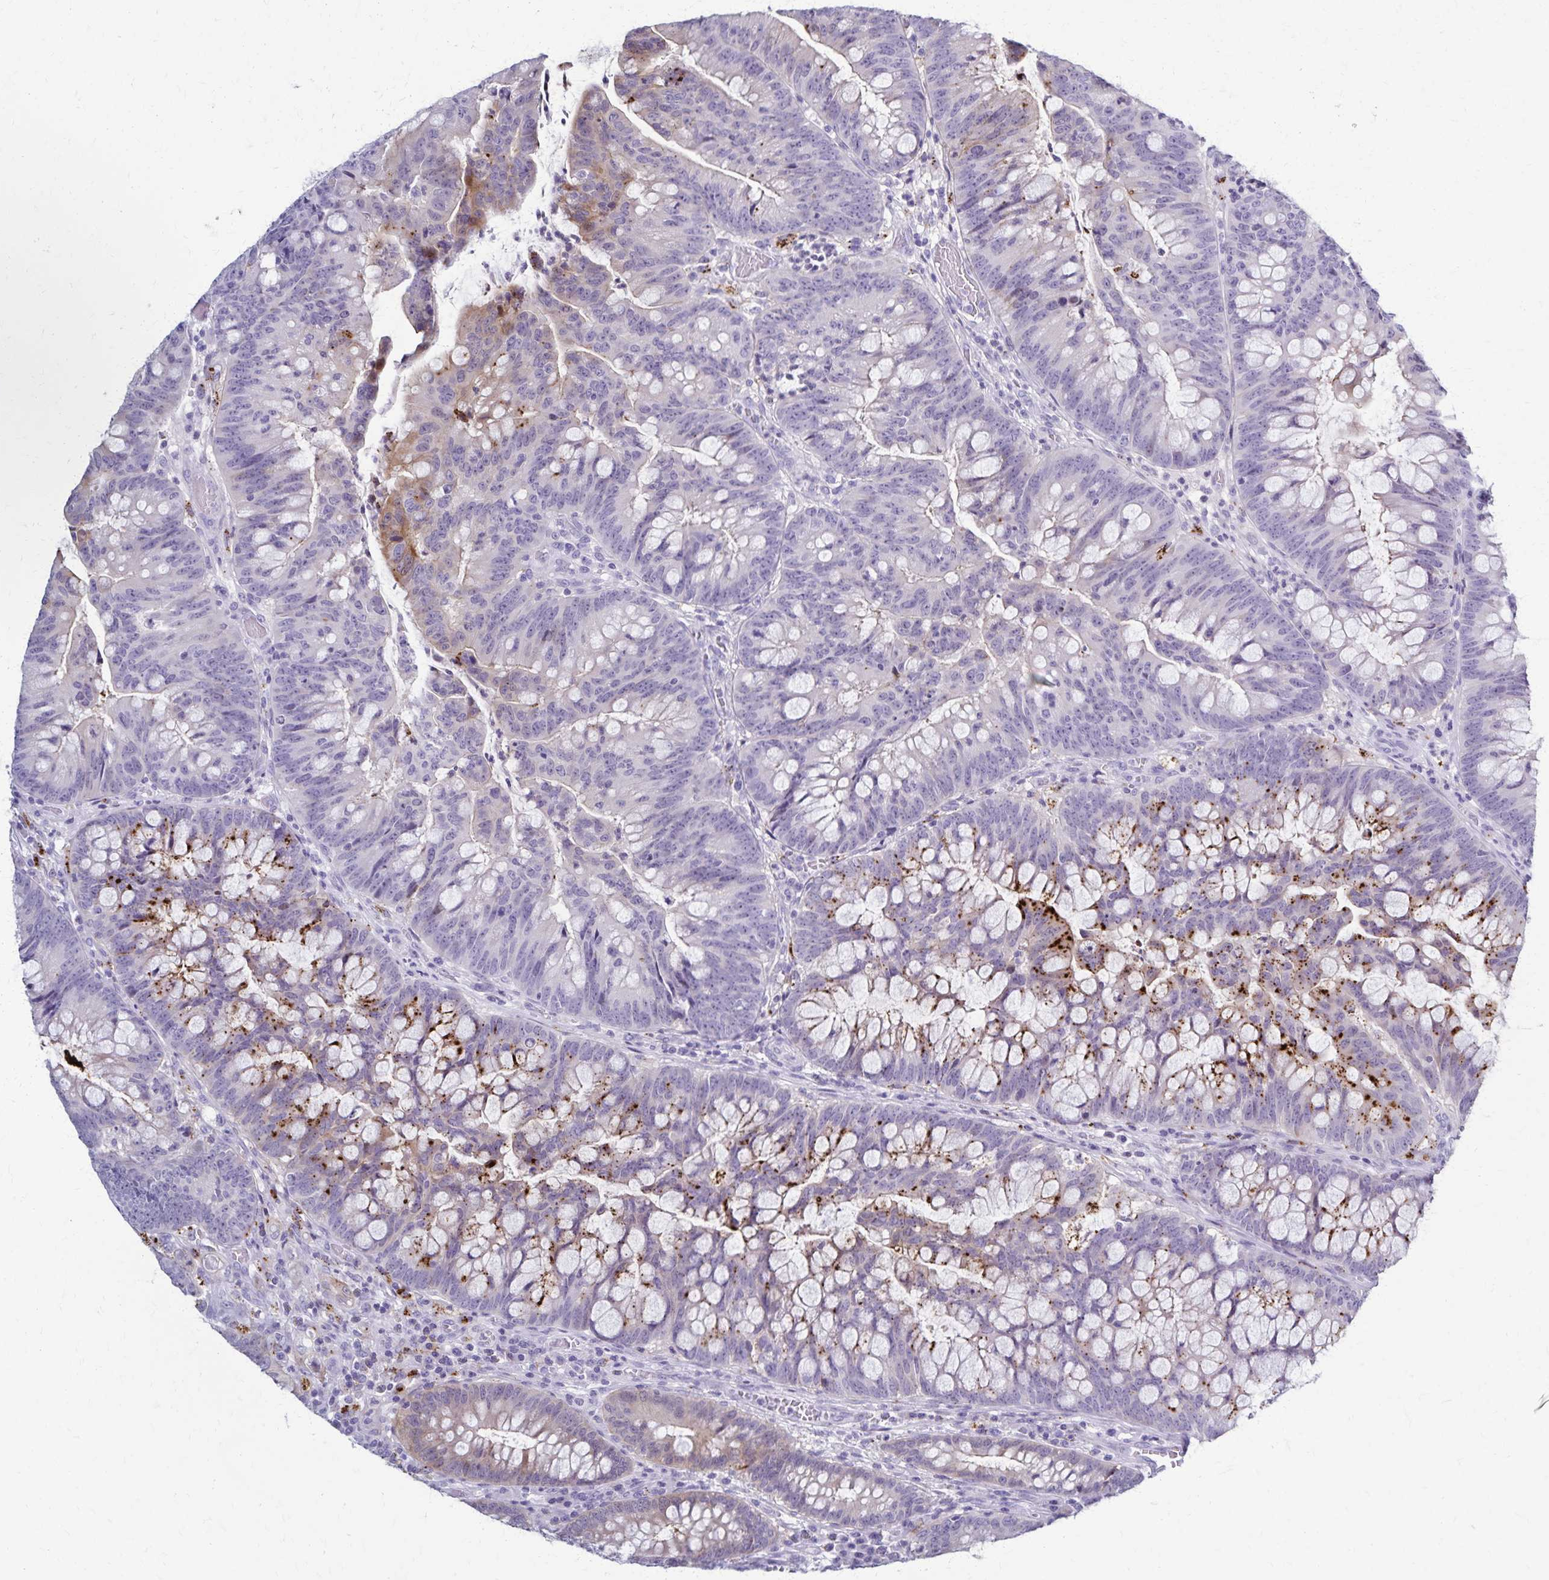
{"staining": {"intensity": "moderate", "quantity": "<25%", "location": "cytoplasmic/membranous"}, "tissue": "colorectal cancer", "cell_type": "Tumor cells", "image_type": "cancer", "snomed": [{"axis": "morphology", "description": "Adenocarcinoma, NOS"}, {"axis": "topography", "description": "Colon"}], "caption": "Colorectal cancer (adenocarcinoma) stained with a protein marker reveals moderate staining in tumor cells.", "gene": "TMEM60", "patient": {"sex": "male", "age": 62}}